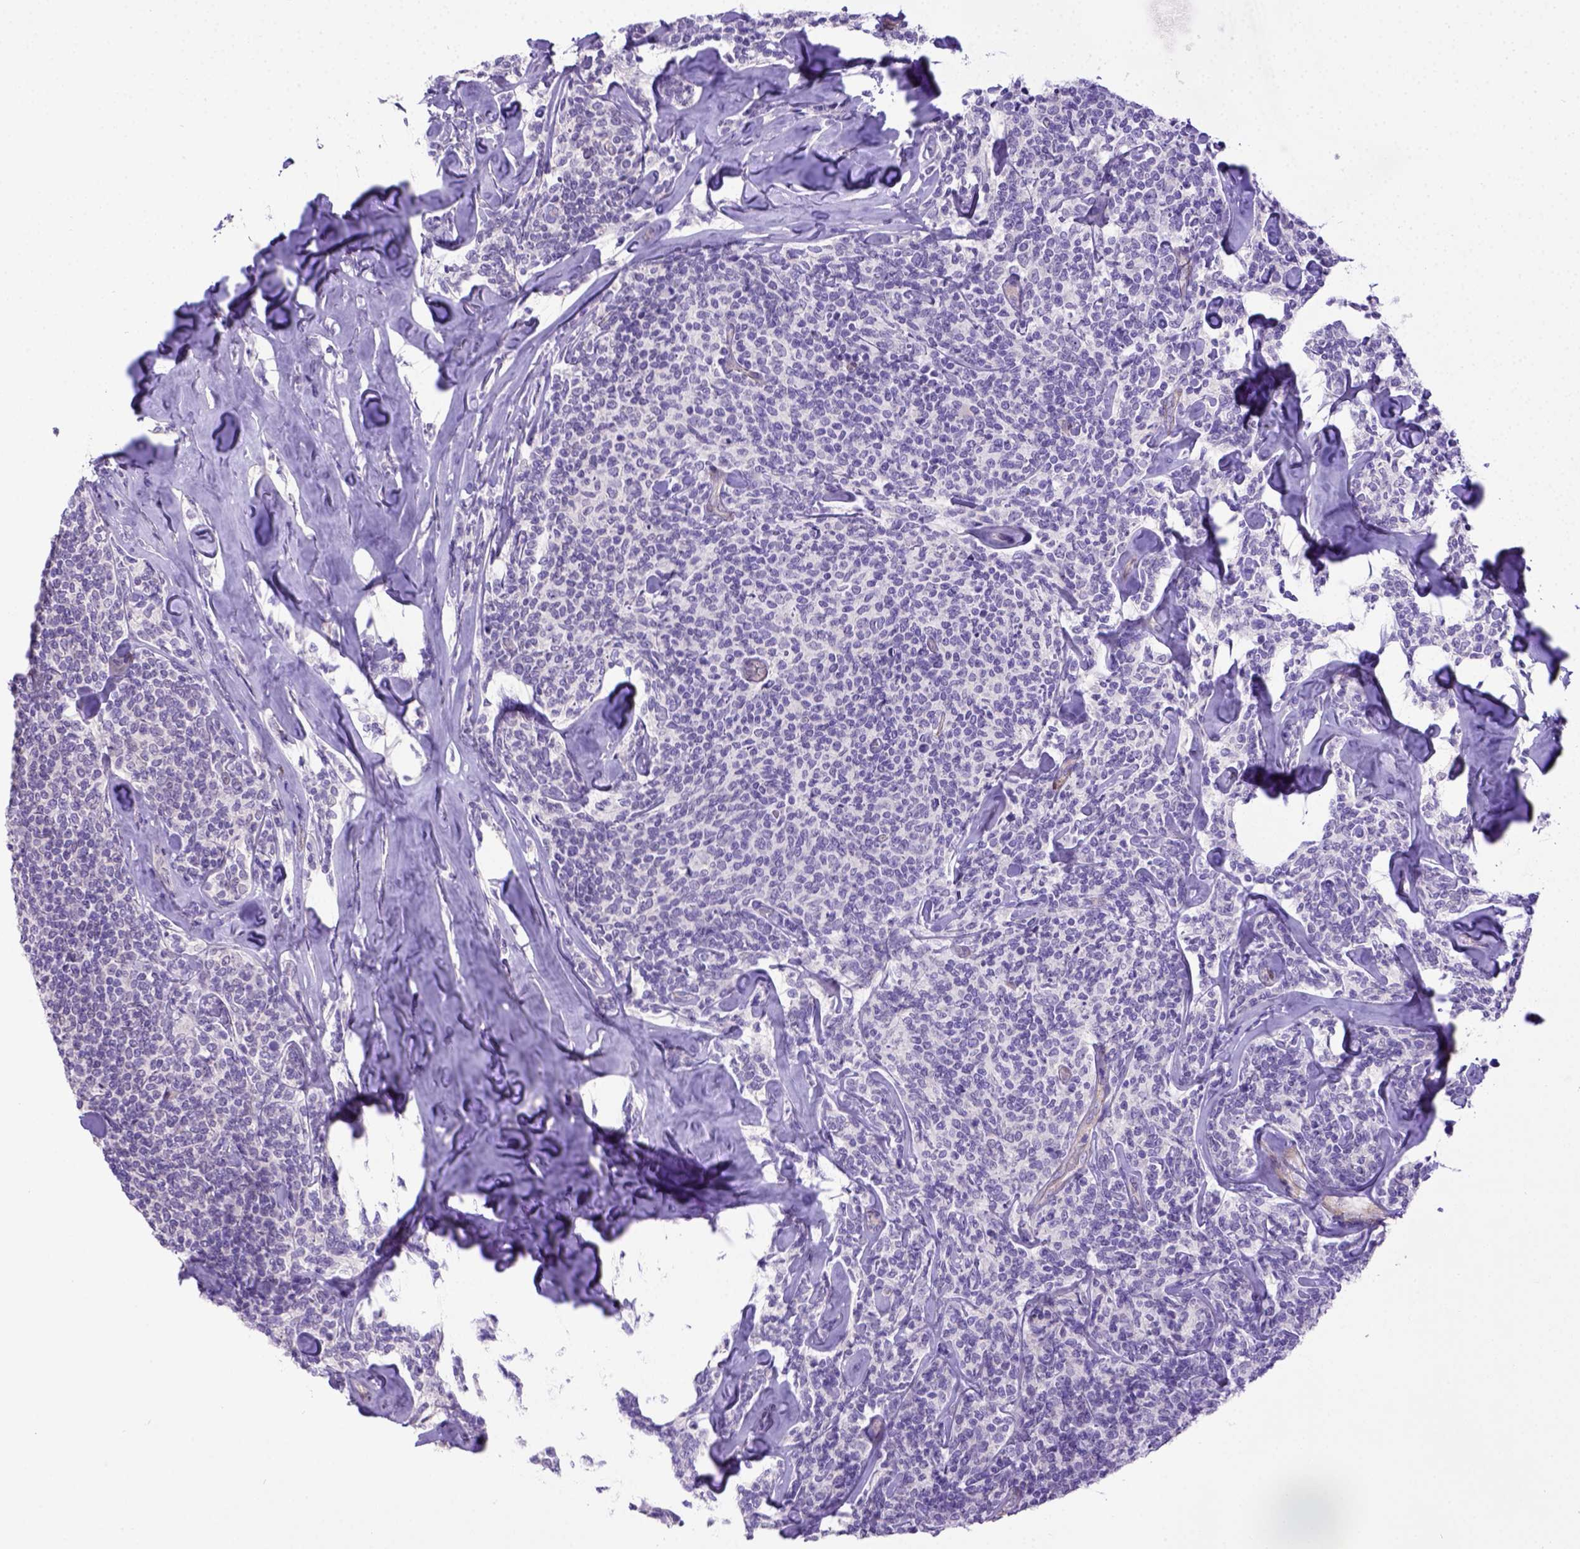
{"staining": {"intensity": "negative", "quantity": "none", "location": "none"}, "tissue": "lymphoma", "cell_type": "Tumor cells", "image_type": "cancer", "snomed": [{"axis": "morphology", "description": "Malignant lymphoma, non-Hodgkin's type, Low grade"}, {"axis": "topography", "description": "Lymph node"}], "caption": "IHC image of neoplastic tissue: malignant lymphoma, non-Hodgkin's type (low-grade) stained with DAB (3,3'-diaminobenzidine) shows no significant protein positivity in tumor cells.", "gene": "BTN1A1", "patient": {"sex": "female", "age": 56}}